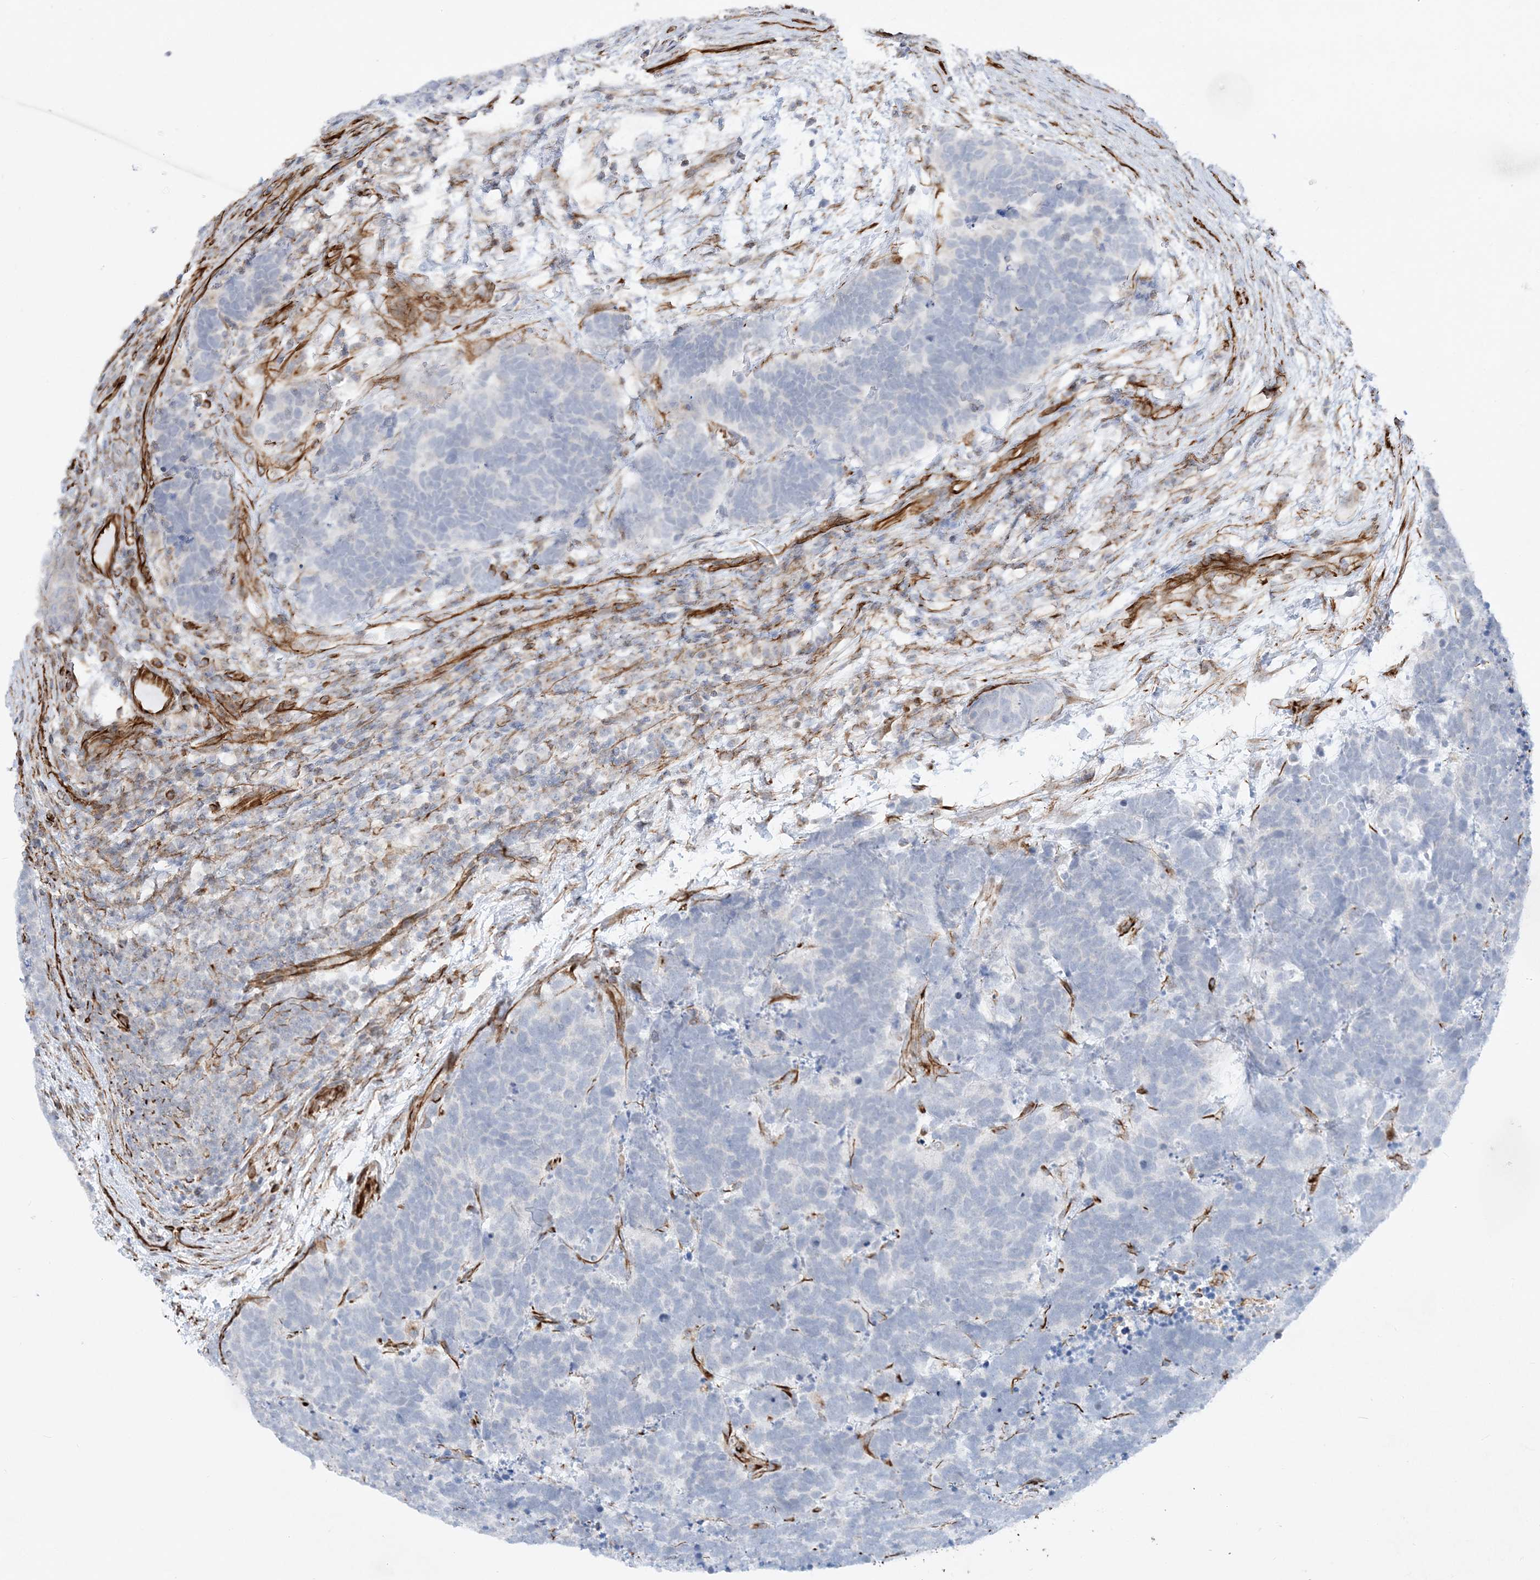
{"staining": {"intensity": "weak", "quantity": "<25%", "location": "cytoplasmic/membranous"}, "tissue": "carcinoid", "cell_type": "Tumor cells", "image_type": "cancer", "snomed": [{"axis": "morphology", "description": "Carcinoma, NOS"}, {"axis": "morphology", "description": "Carcinoid, malignant, NOS"}, {"axis": "topography", "description": "Urinary bladder"}], "caption": "An image of human malignant carcinoid is negative for staining in tumor cells.", "gene": "SCLT1", "patient": {"sex": "male", "age": 57}}